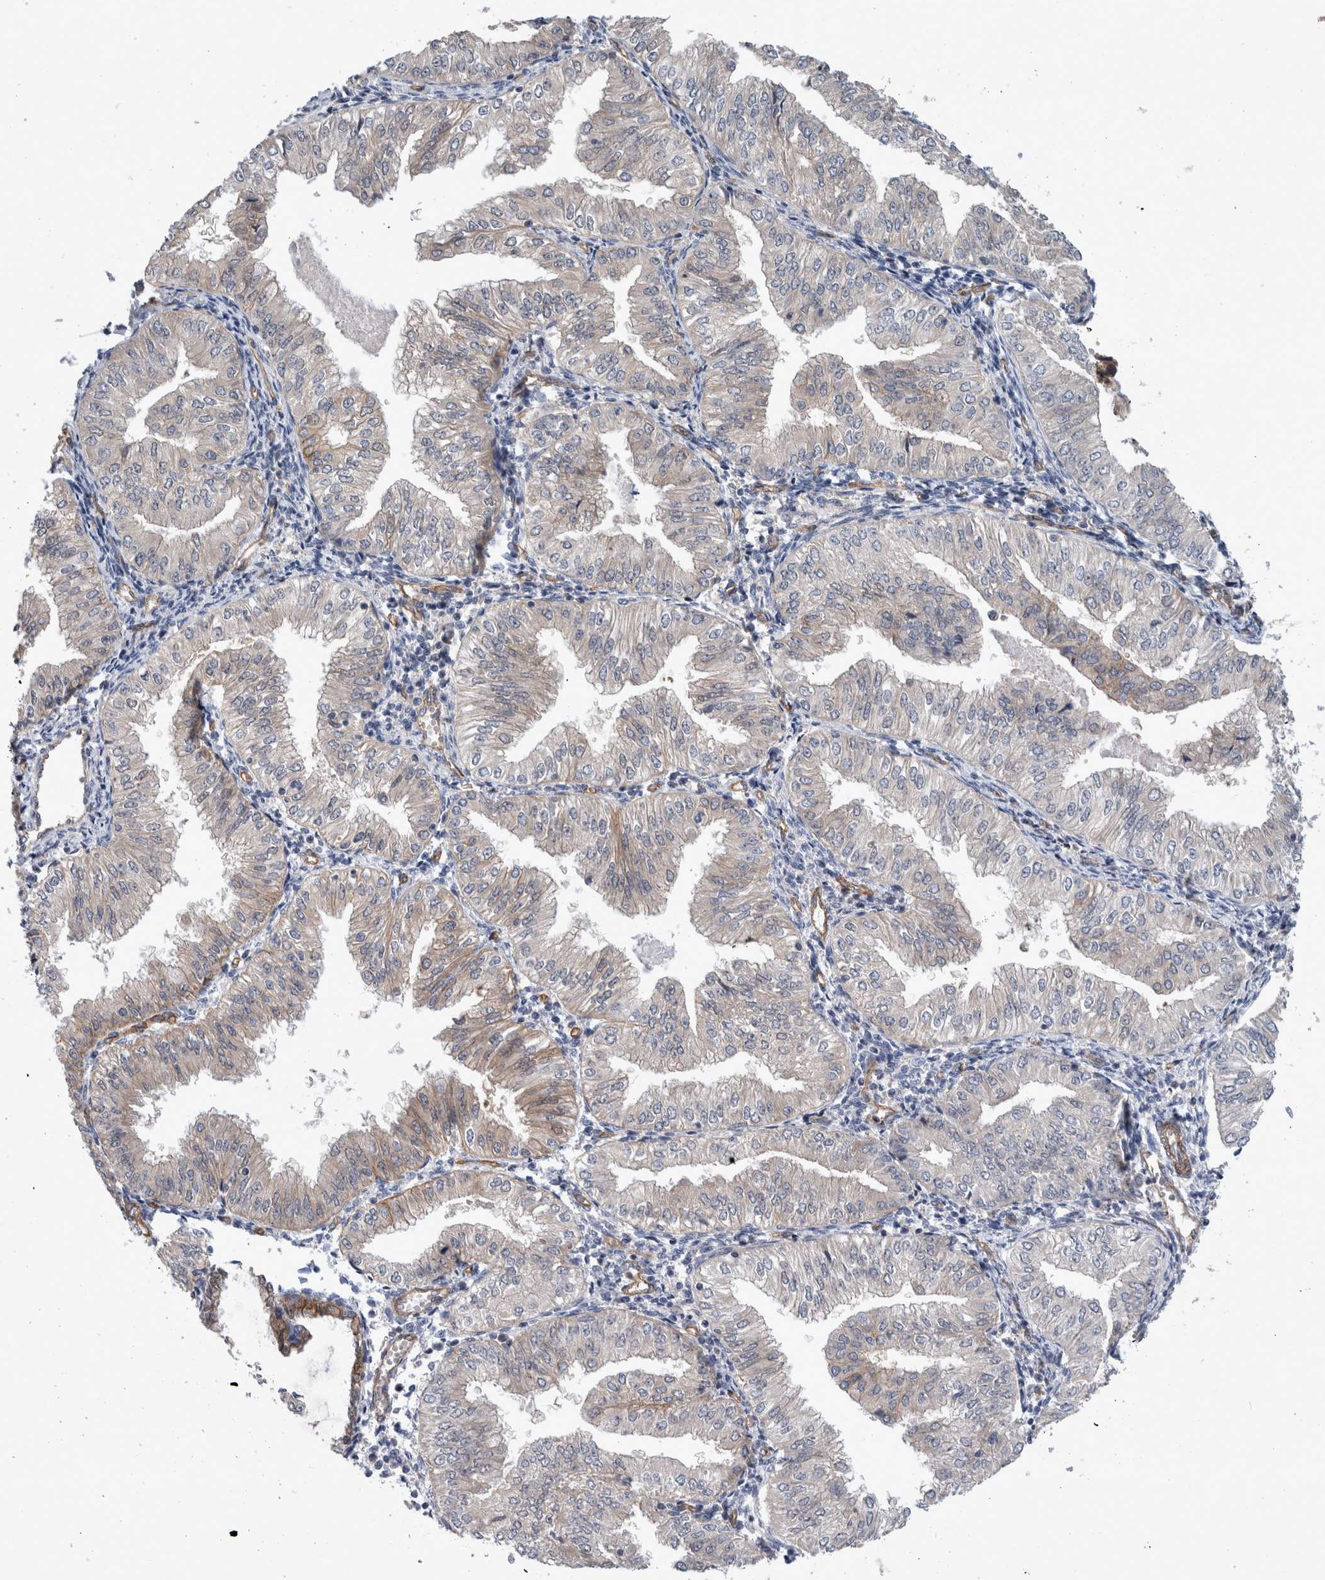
{"staining": {"intensity": "weak", "quantity": "<25%", "location": "cytoplasmic/membranous"}, "tissue": "endometrial cancer", "cell_type": "Tumor cells", "image_type": "cancer", "snomed": [{"axis": "morphology", "description": "Normal tissue, NOS"}, {"axis": "morphology", "description": "Adenocarcinoma, NOS"}, {"axis": "topography", "description": "Endometrium"}], "caption": "DAB (3,3'-diaminobenzidine) immunohistochemical staining of human endometrial adenocarcinoma exhibits no significant expression in tumor cells.", "gene": "BCAM", "patient": {"sex": "female", "age": 53}}